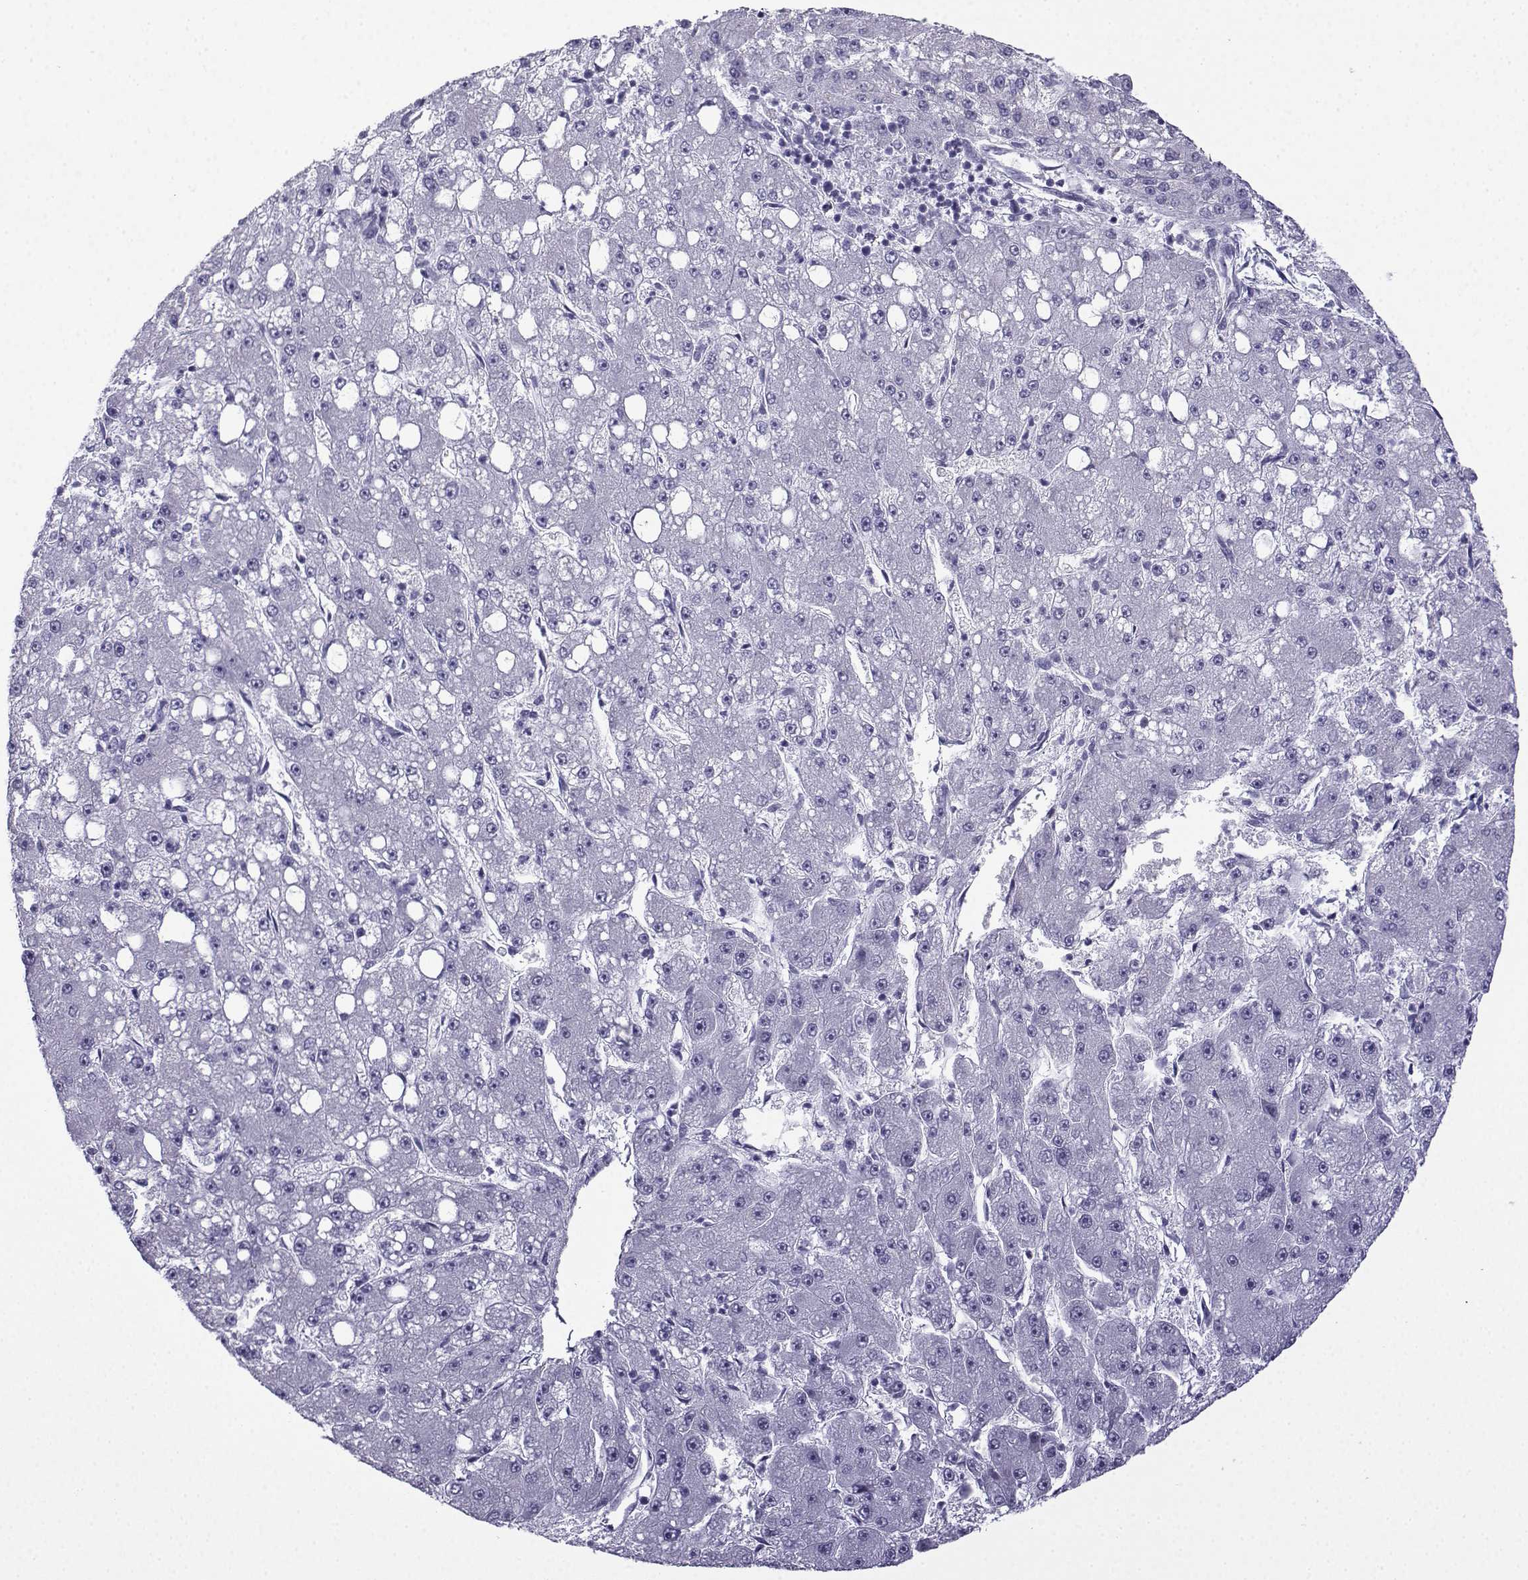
{"staining": {"intensity": "negative", "quantity": "none", "location": "none"}, "tissue": "liver cancer", "cell_type": "Tumor cells", "image_type": "cancer", "snomed": [{"axis": "morphology", "description": "Carcinoma, Hepatocellular, NOS"}, {"axis": "topography", "description": "Liver"}], "caption": "Tumor cells show no significant staining in hepatocellular carcinoma (liver). (Stains: DAB immunohistochemistry with hematoxylin counter stain, Microscopy: brightfield microscopy at high magnification).", "gene": "ACRBP", "patient": {"sex": "male", "age": 67}}